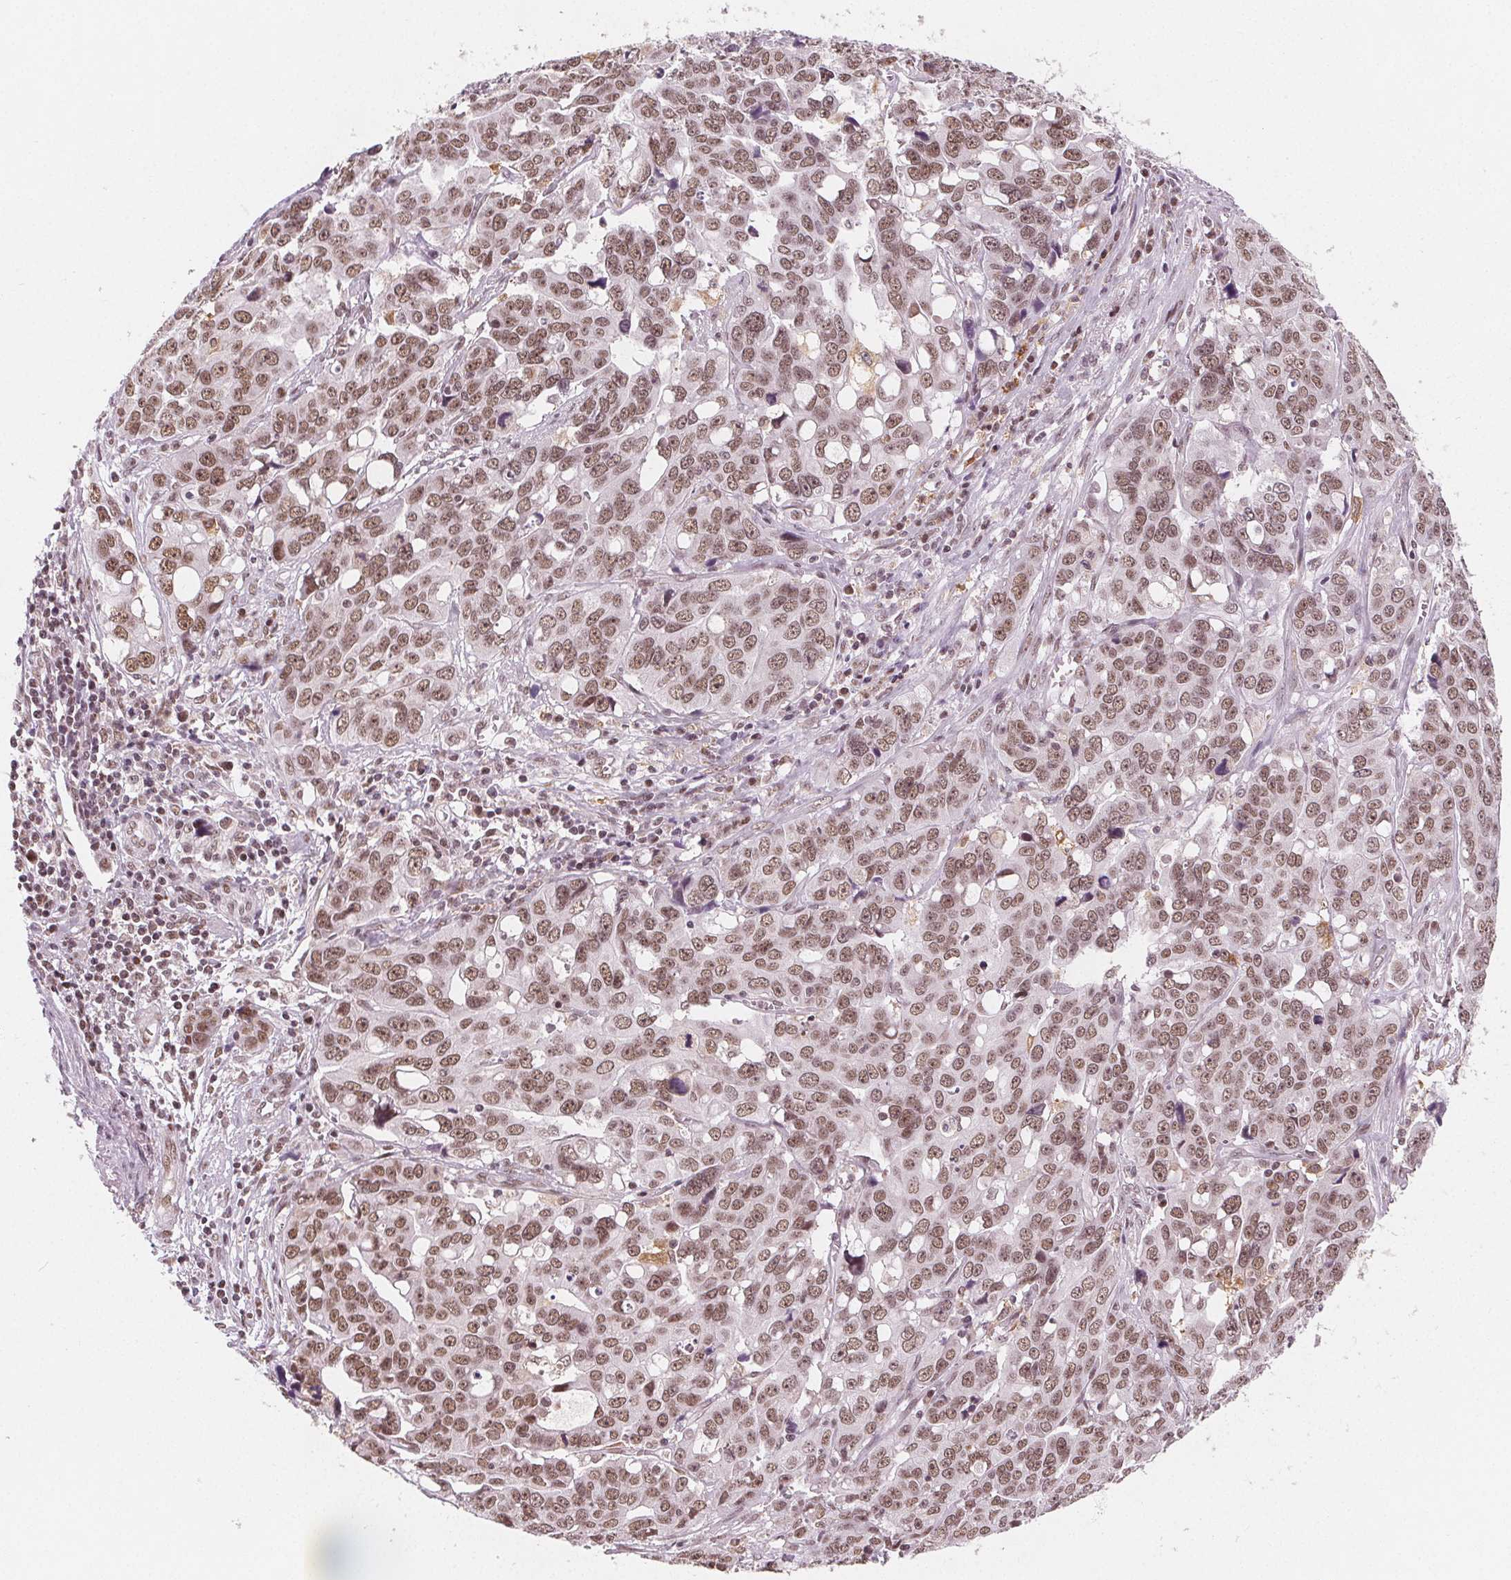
{"staining": {"intensity": "moderate", "quantity": ">75%", "location": "nuclear"}, "tissue": "ovarian cancer", "cell_type": "Tumor cells", "image_type": "cancer", "snomed": [{"axis": "morphology", "description": "Carcinoma, endometroid"}, {"axis": "topography", "description": "Ovary"}], "caption": "Protein expression analysis of human ovarian endometroid carcinoma reveals moderate nuclear staining in about >75% of tumor cells.", "gene": "DPM2", "patient": {"sex": "female", "age": 78}}